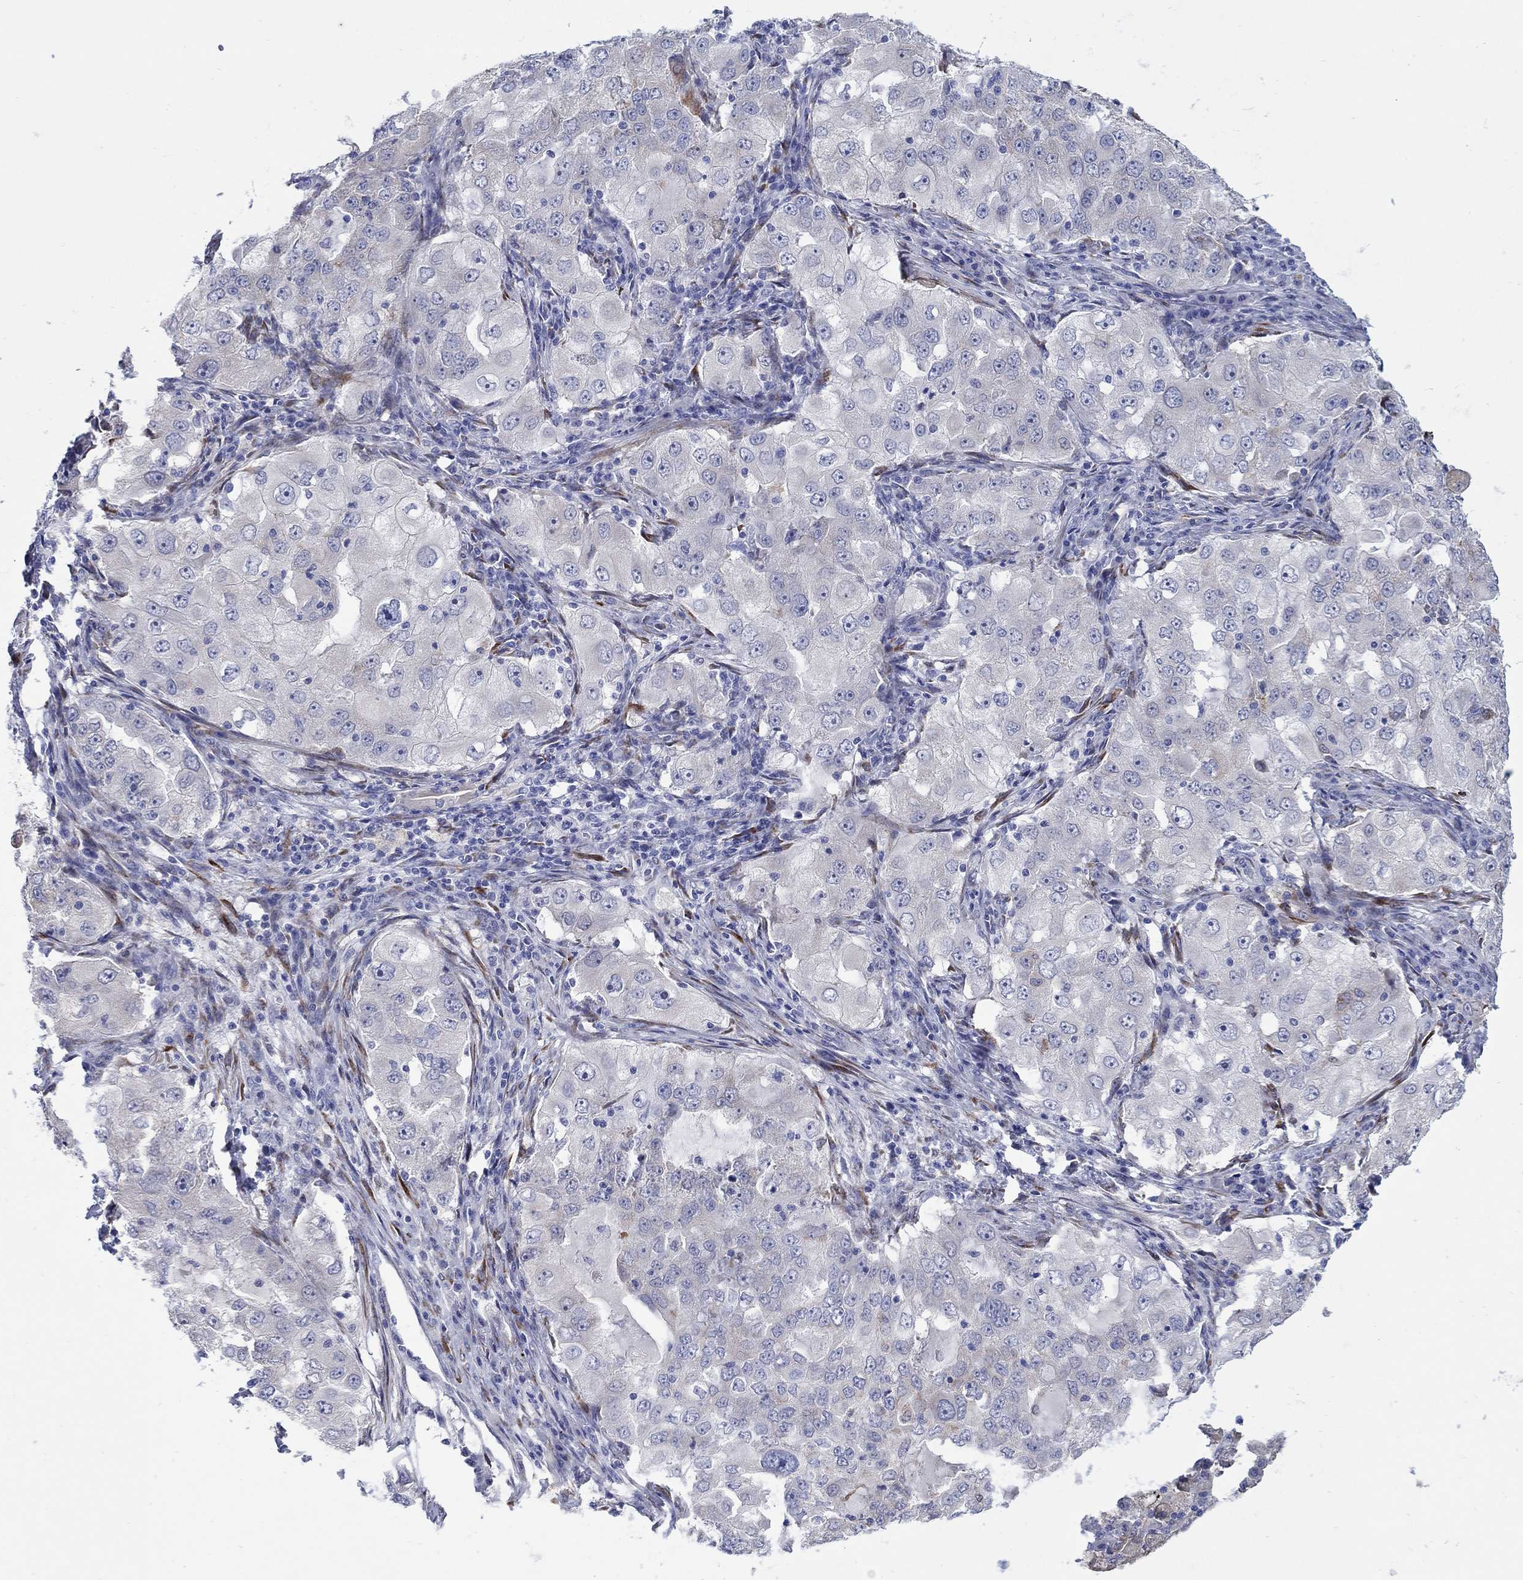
{"staining": {"intensity": "negative", "quantity": "none", "location": "none"}, "tissue": "lung cancer", "cell_type": "Tumor cells", "image_type": "cancer", "snomed": [{"axis": "morphology", "description": "Adenocarcinoma, NOS"}, {"axis": "topography", "description": "Lung"}], "caption": "Tumor cells are negative for brown protein staining in lung adenocarcinoma.", "gene": "REEP2", "patient": {"sex": "female", "age": 61}}